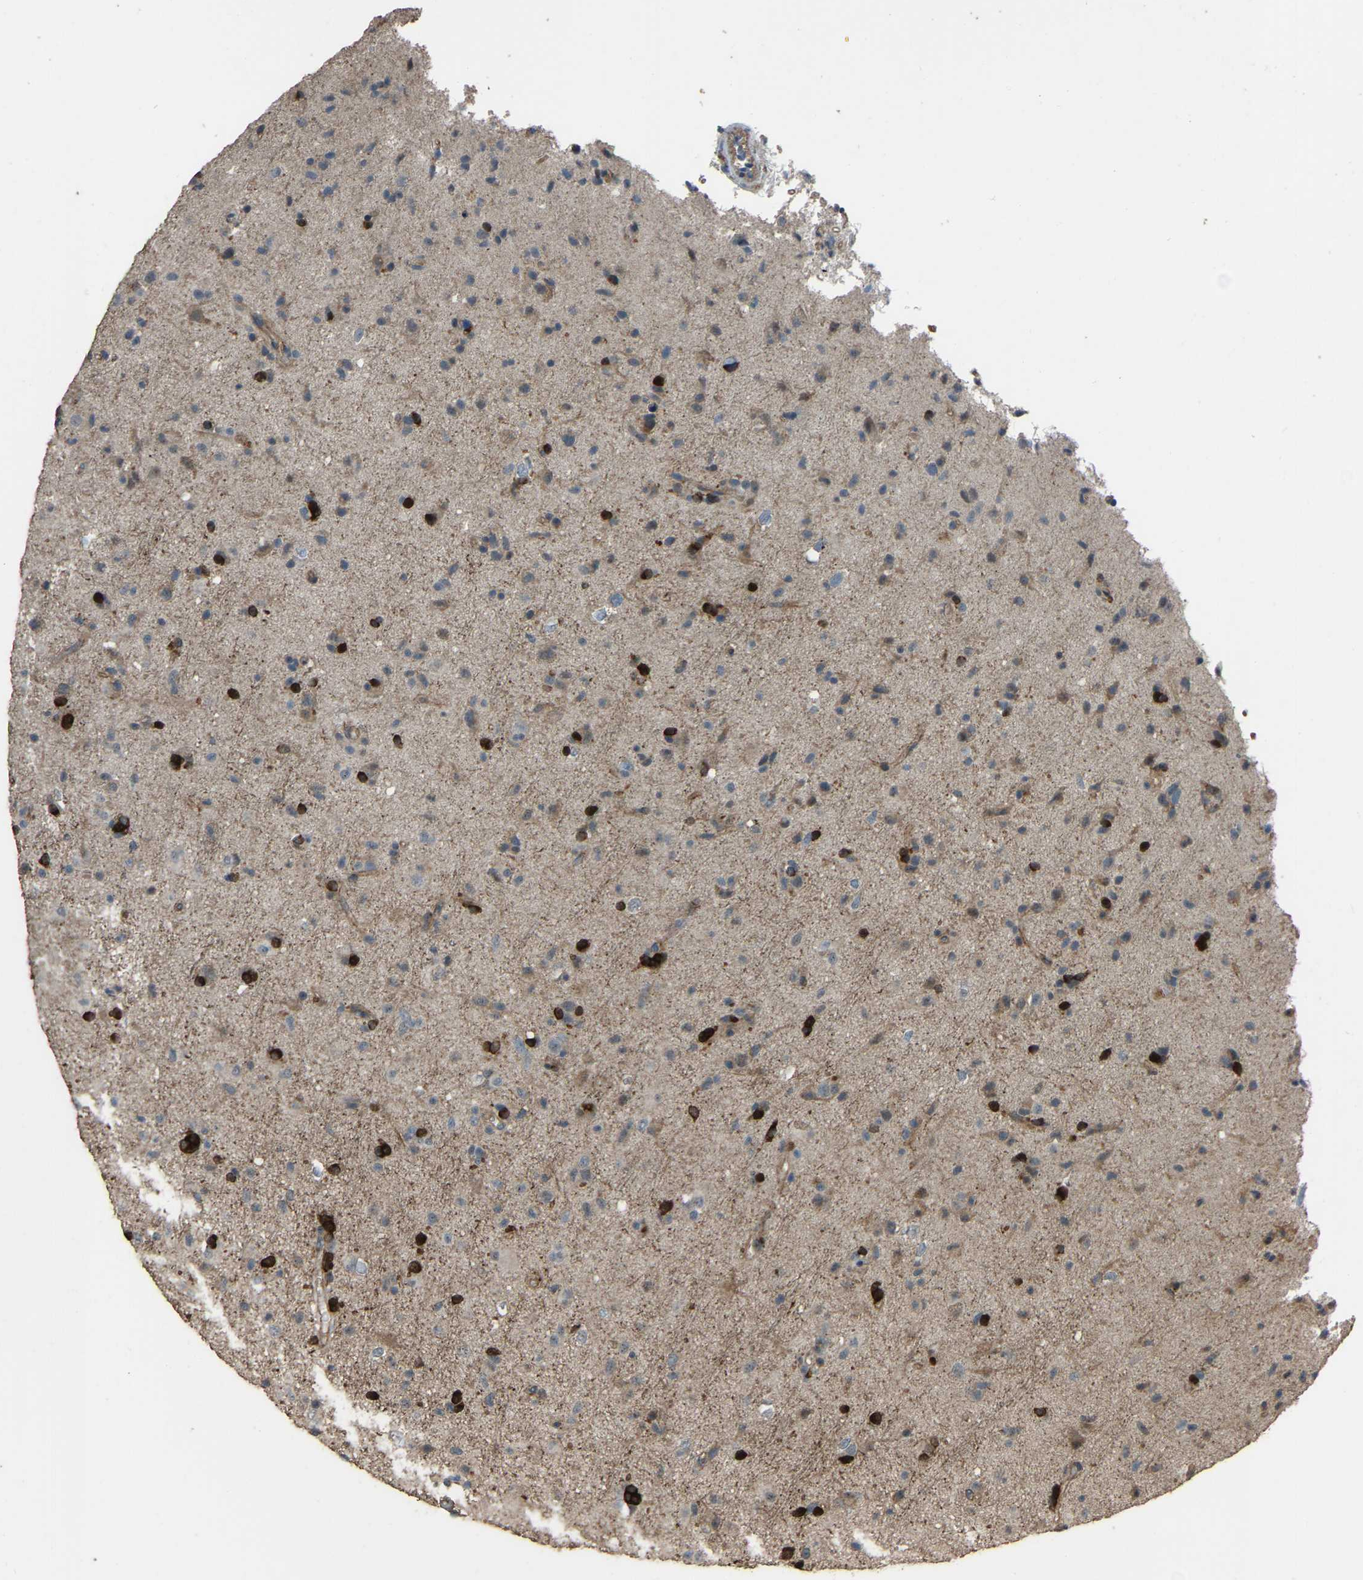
{"staining": {"intensity": "strong", "quantity": "<25%", "location": "nuclear"}, "tissue": "glioma", "cell_type": "Tumor cells", "image_type": "cancer", "snomed": [{"axis": "morphology", "description": "Glioma, malignant, Low grade"}, {"axis": "topography", "description": "Brain"}], "caption": "Immunohistochemical staining of human malignant low-grade glioma reveals strong nuclear protein staining in approximately <25% of tumor cells.", "gene": "SLC4A2", "patient": {"sex": "male", "age": 65}}